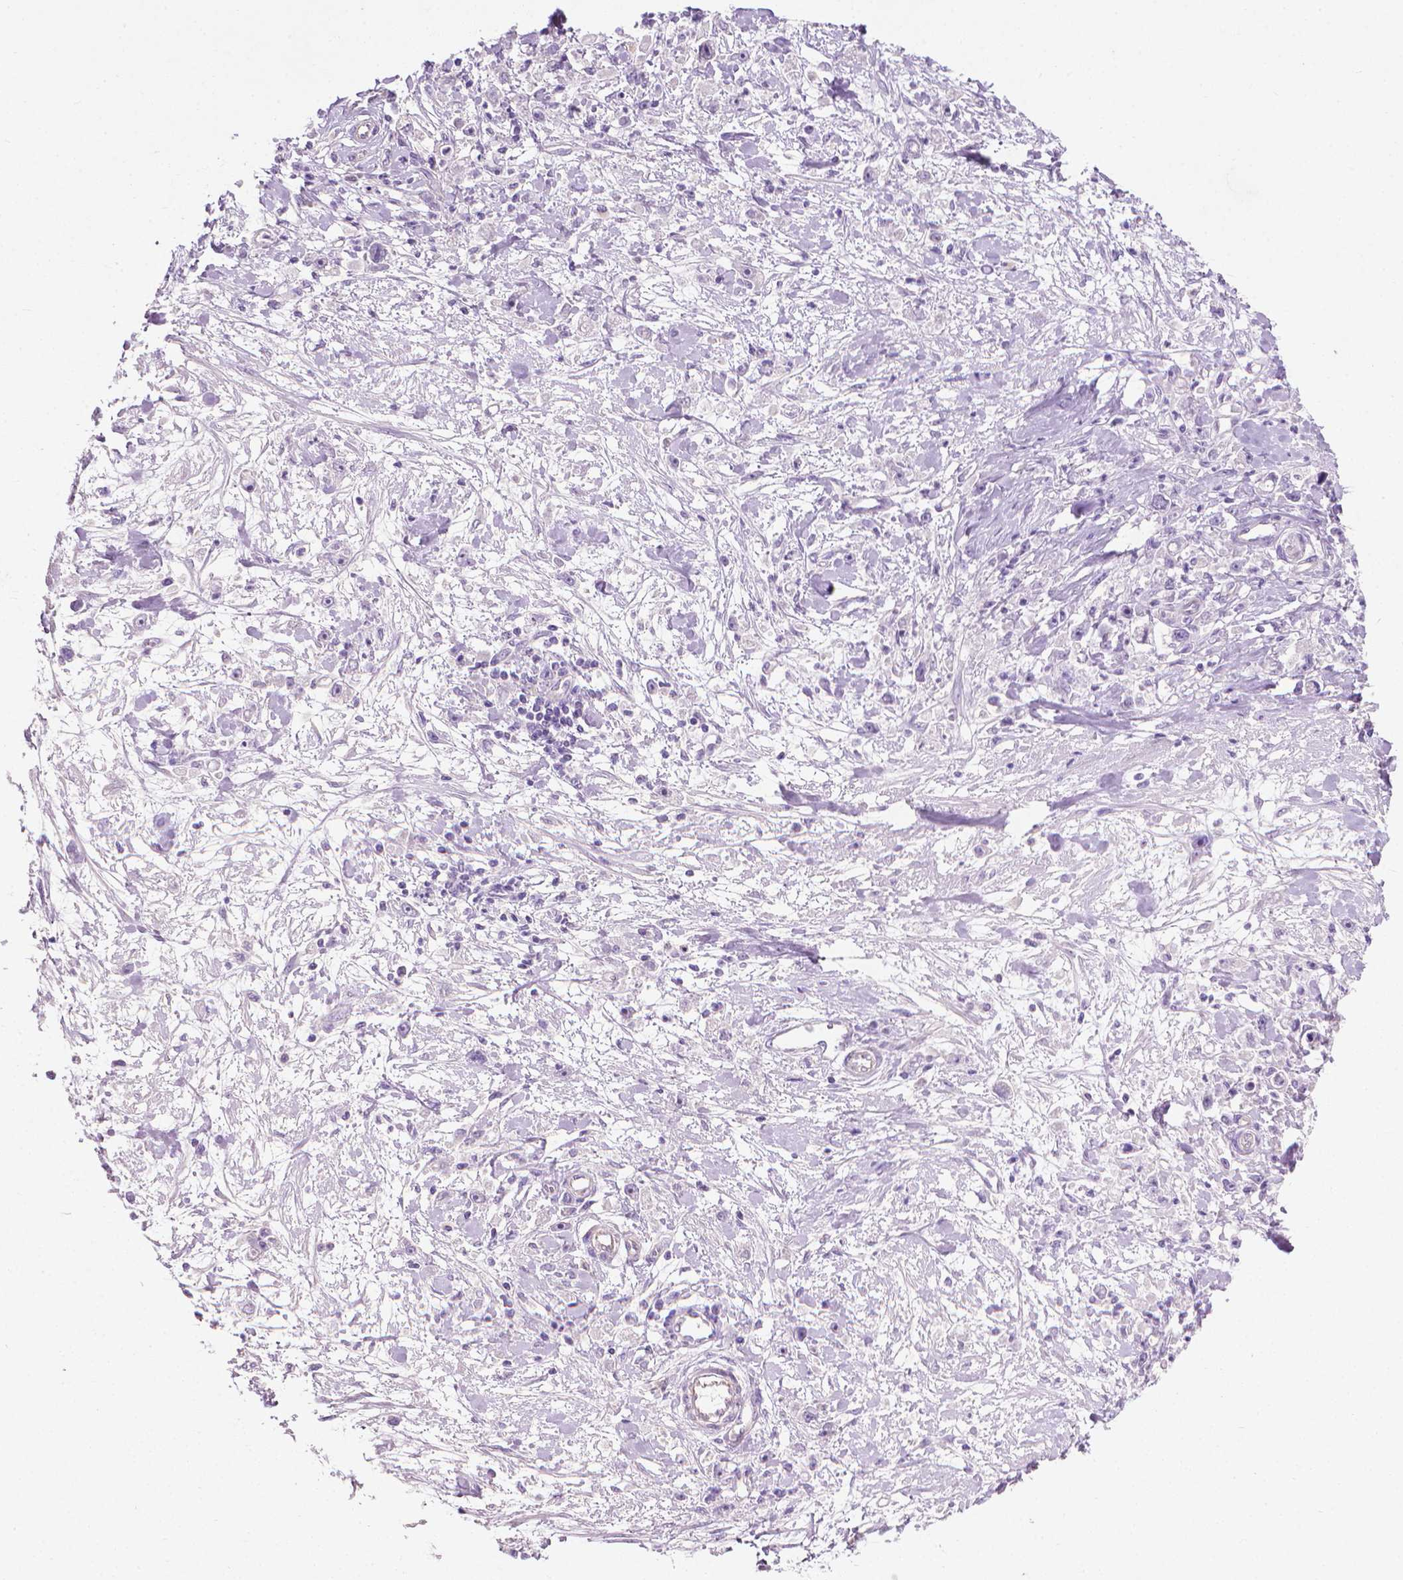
{"staining": {"intensity": "negative", "quantity": "none", "location": "none"}, "tissue": "stomach cancer", "cell_type": "Tumor cells", "image_type": "cancer", "snomed": [{"axis": "morphology", "description": "Adenocarcinoma, NOS"}, {"axis": "topography", "description": "Stomach"}], "caption": "High magnification brightfield microscopy of stomach cancer (adenocarcinoma) stained with DAB (brown) and counterstained with hematoxylin (blue): tumor cells show no significant staining.", "gene": "KRT73", "patient": {"sex": "female", "age": 59}}